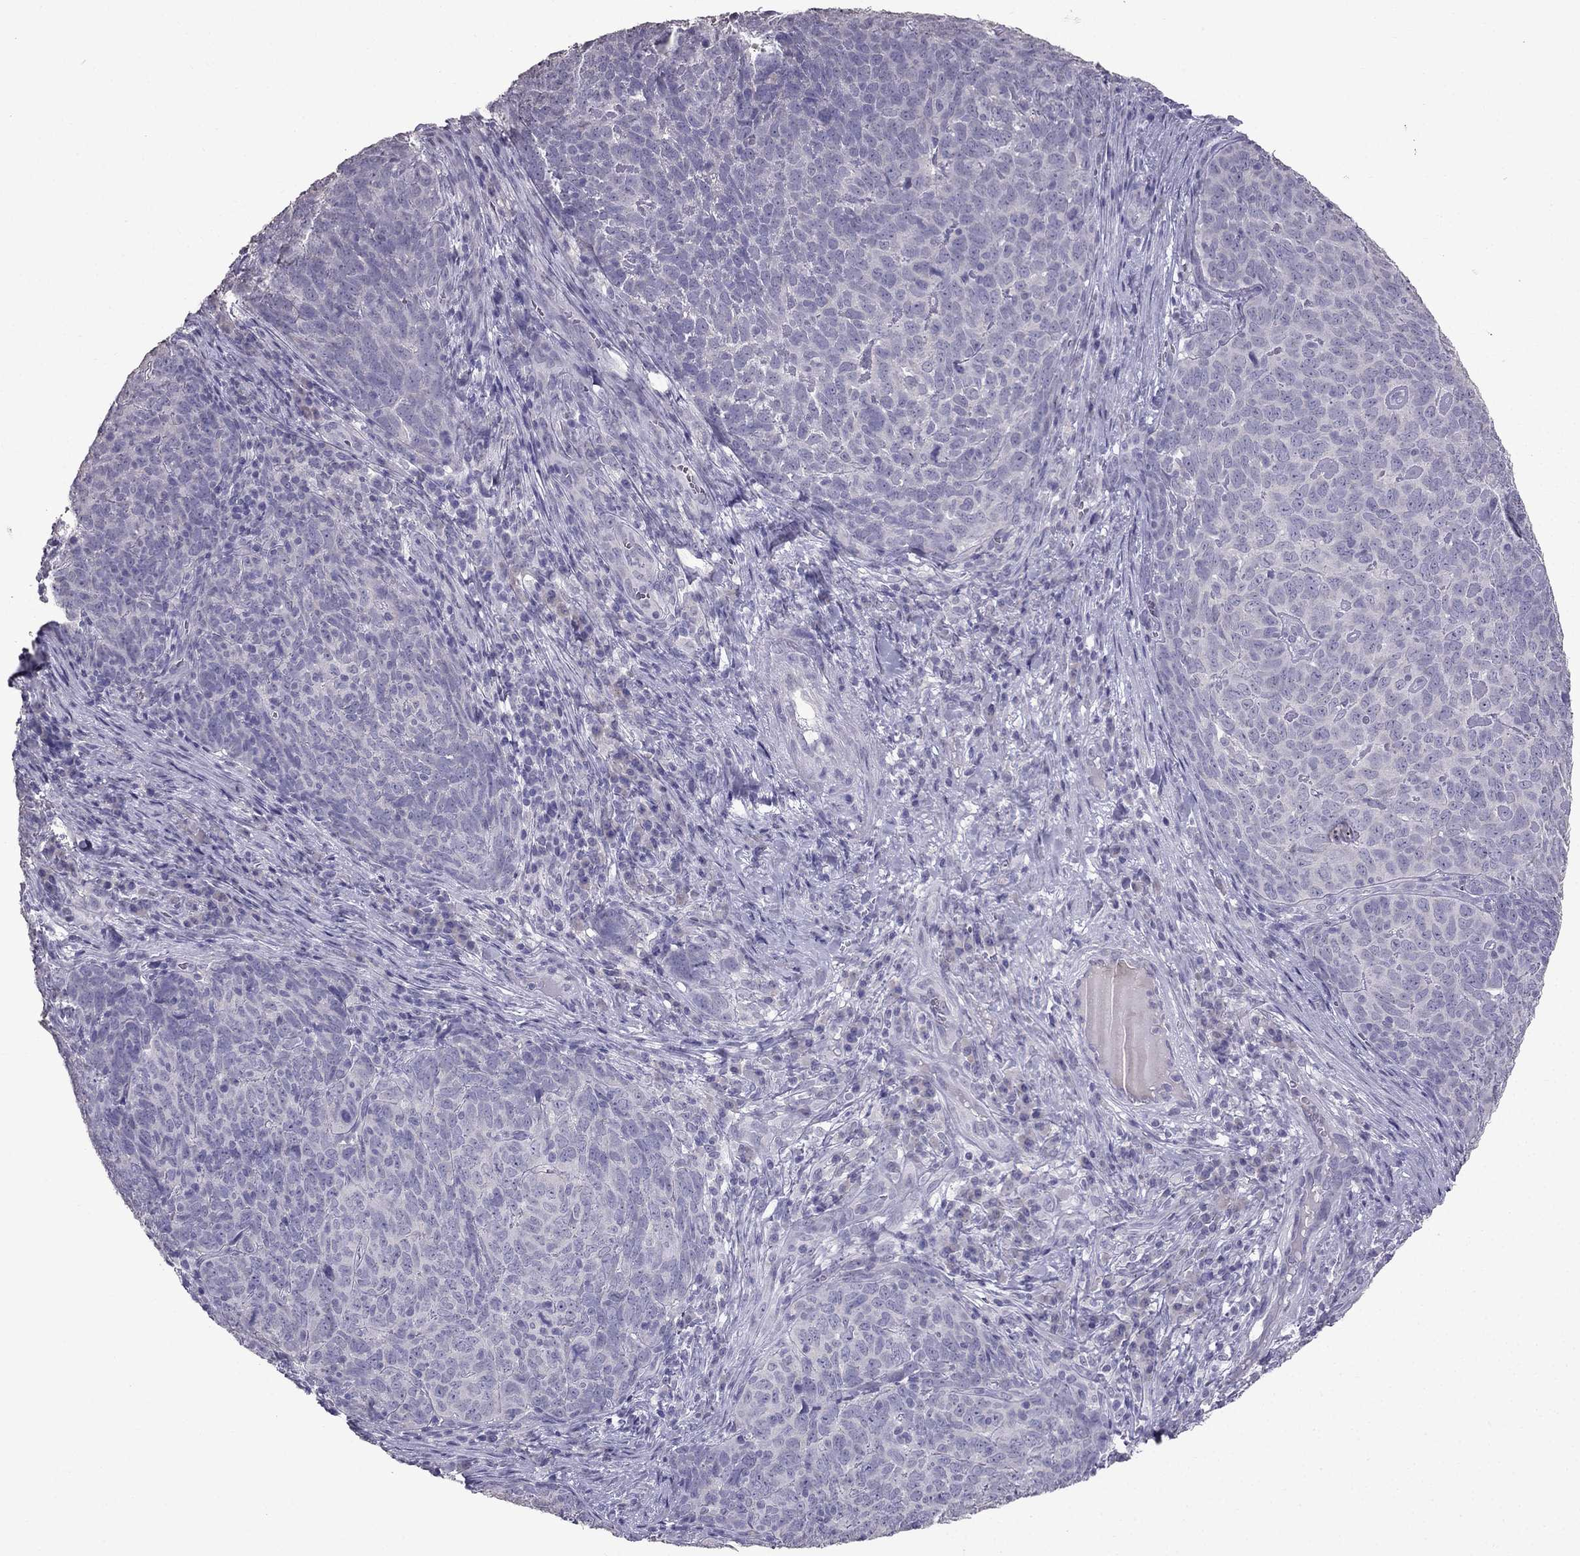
{"staining": {"intensity": "negative", "quantity": "none", "location": "none"}, "tissue": "skin cancer", "cell_type": "Tumor cells", "image_type": "cancer", "snomed": [{"axis": "morphology", "description": "Squamous cell carcinoma, NOS"}, {"axis": "topography", "description": "Skin"}, {"axis": "topography", "description": "Anal"}], "caption": "The photomicrograph displays no significant staining in tumor cells of squamous cell carcinoma (skin).", "gene": "SCG5", "patient": {"sex": "female", "age": 51}}